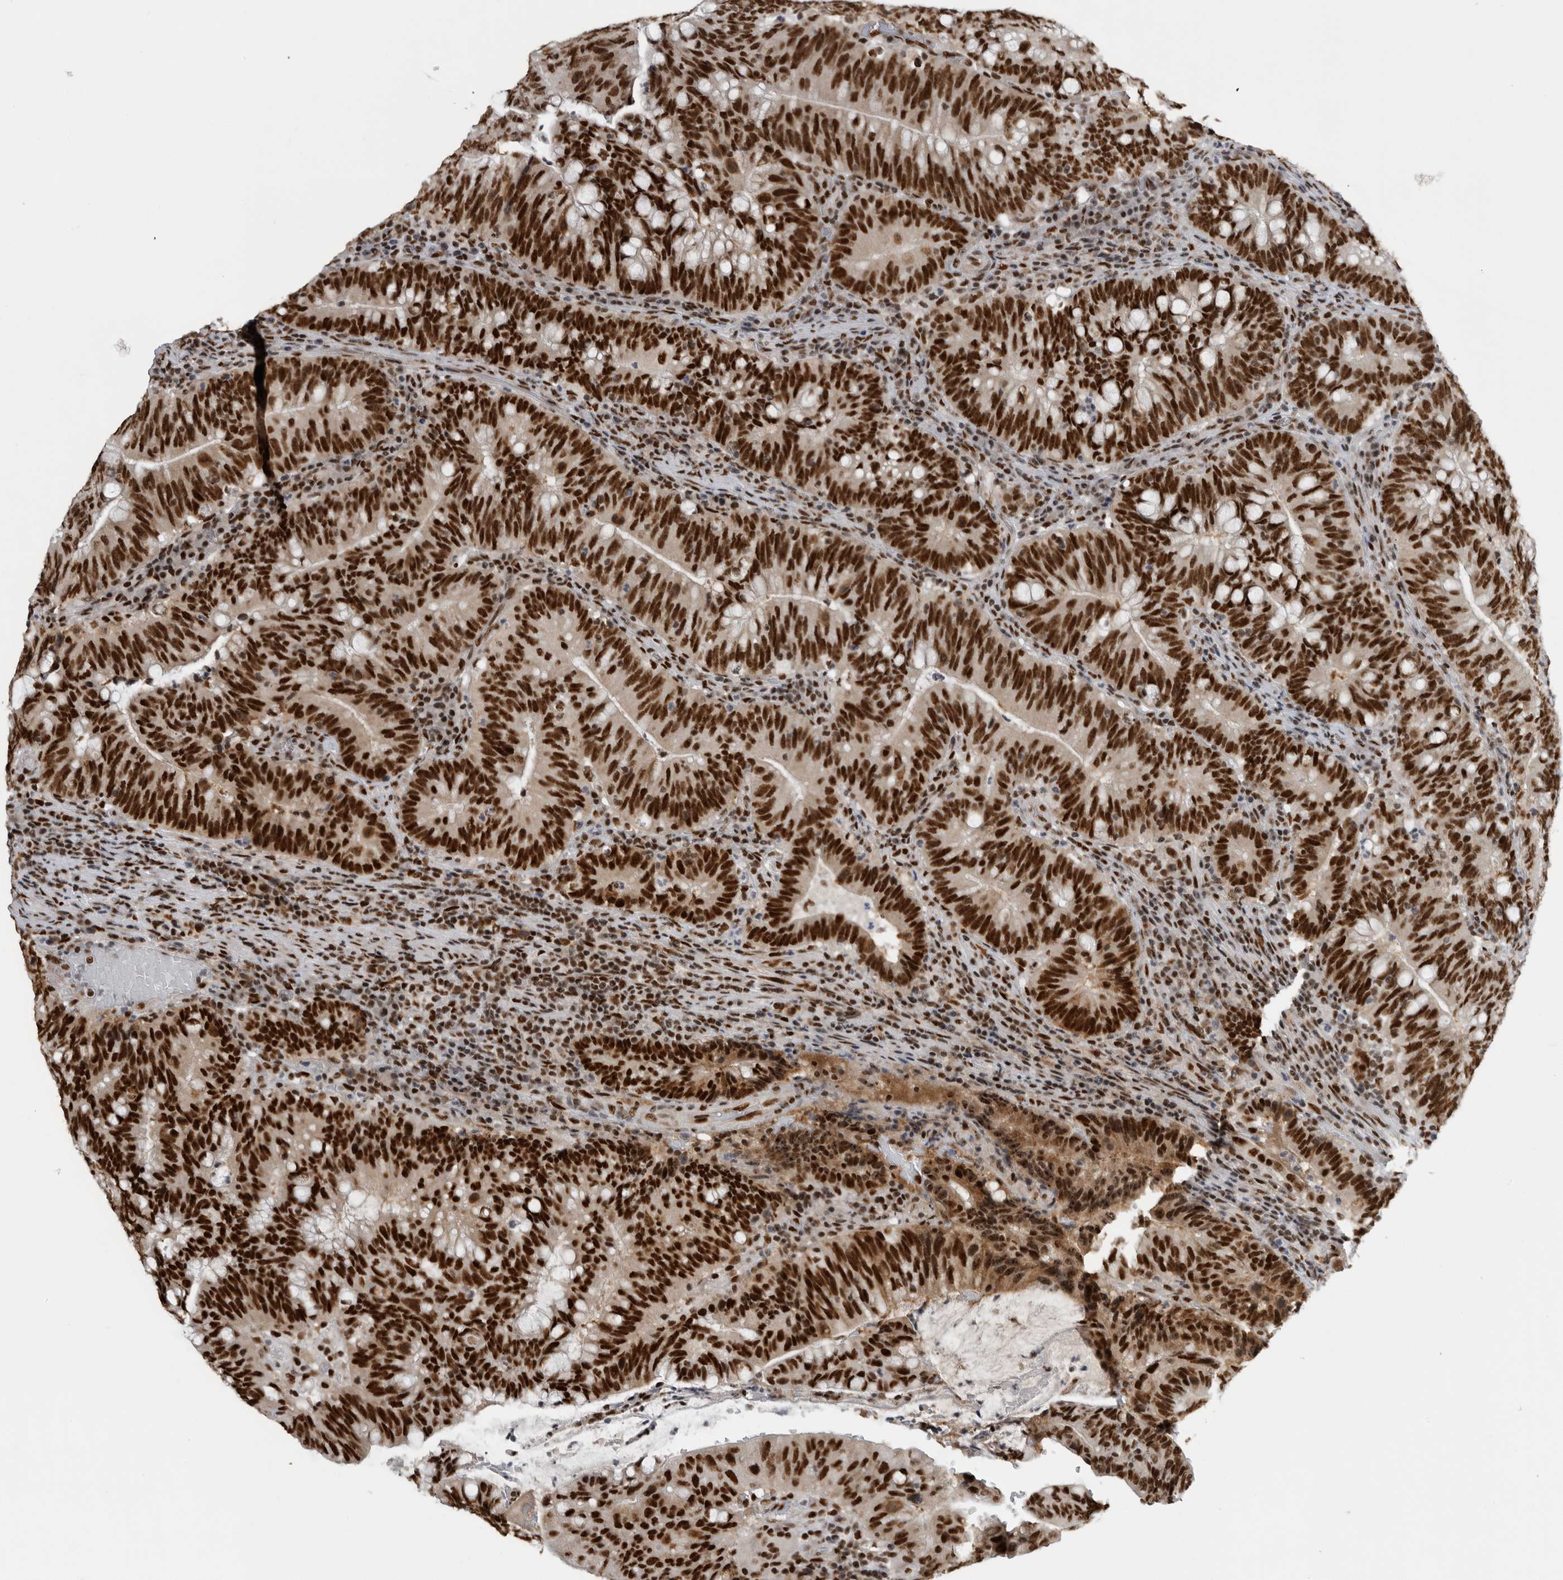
{"staining": {"intensity": "strong", "quantity": ">75%", "location": "nuclear"}, "tissue": "colorectal cancer", "cell_type": "Tumor cells", "image_type": "cancer", "snomed": [{"axis": "morphology", "description": "Adenocarcinoma, NOS"}, {"axis": "topography", "description": "Colon"}], "caption": "Immunohistochemical staining of colorectal adenocarcinoma reveals high levels of strong nuclear protein positivity in about >75% of tumor cells.", "gene": "ZSCAN2", "patient": {"sex": "female", "age": 66}}